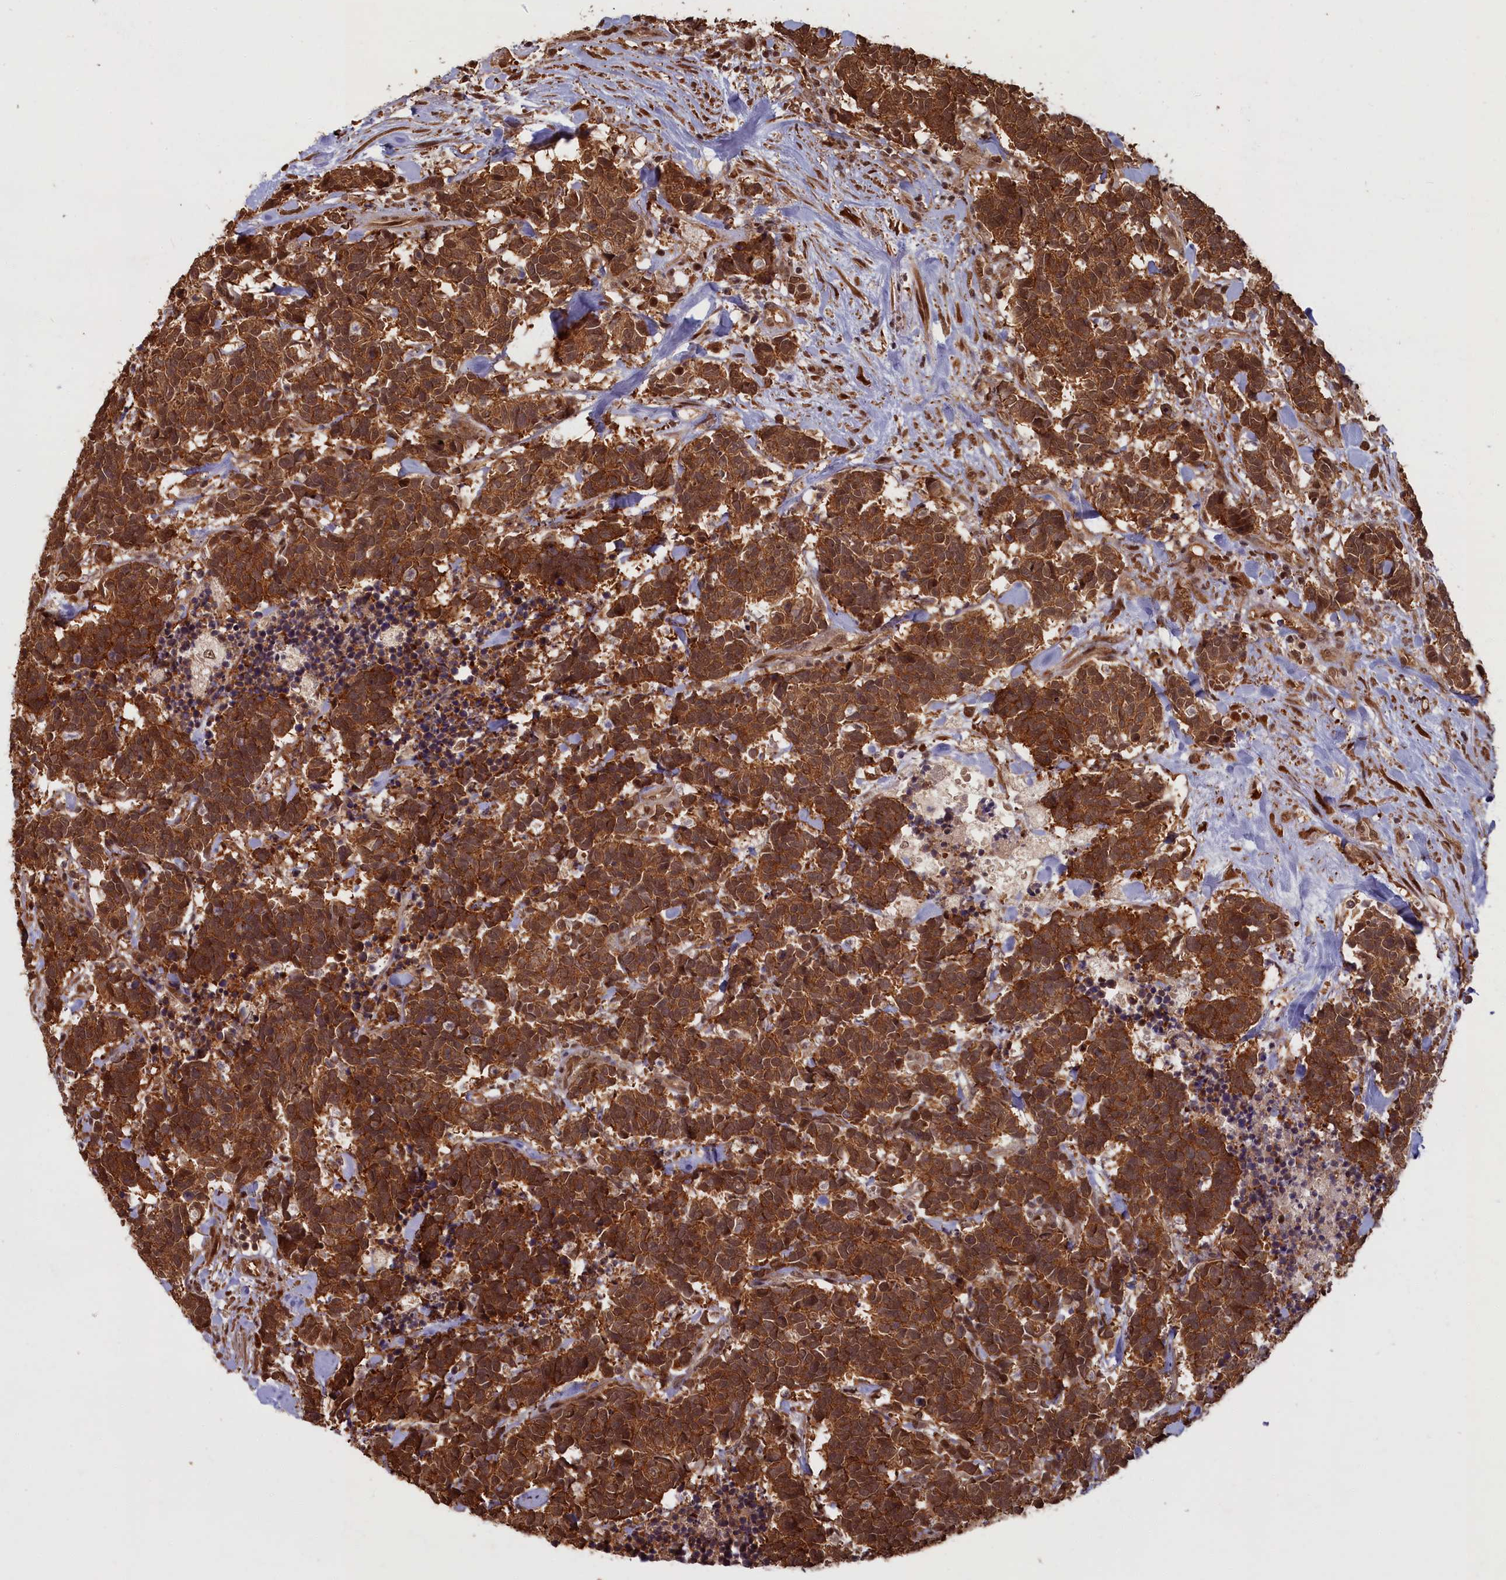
{"staining": {"intensity": "strong", "quantity": ">75%", "location": "cytoplasmic/membranous"}, "tissue": "carcinoid", "cell_type": "Tumor cells", "image_type": "cancer", "snomed": [{"axis": "morphology", "description": "Carcinoma, NOS"}, {"axis": "morphology", "description": "Carcinoid, malignant, NOS"}, {"axis": "topography", "description": "Prostate"}], "caption": "A brown stain labels strong cytoplasmic/membranous positivity of a protein in carcinoma tumor cells.", "gene": "HIF3A", "patient": {"sex": "male", "age": 57}}